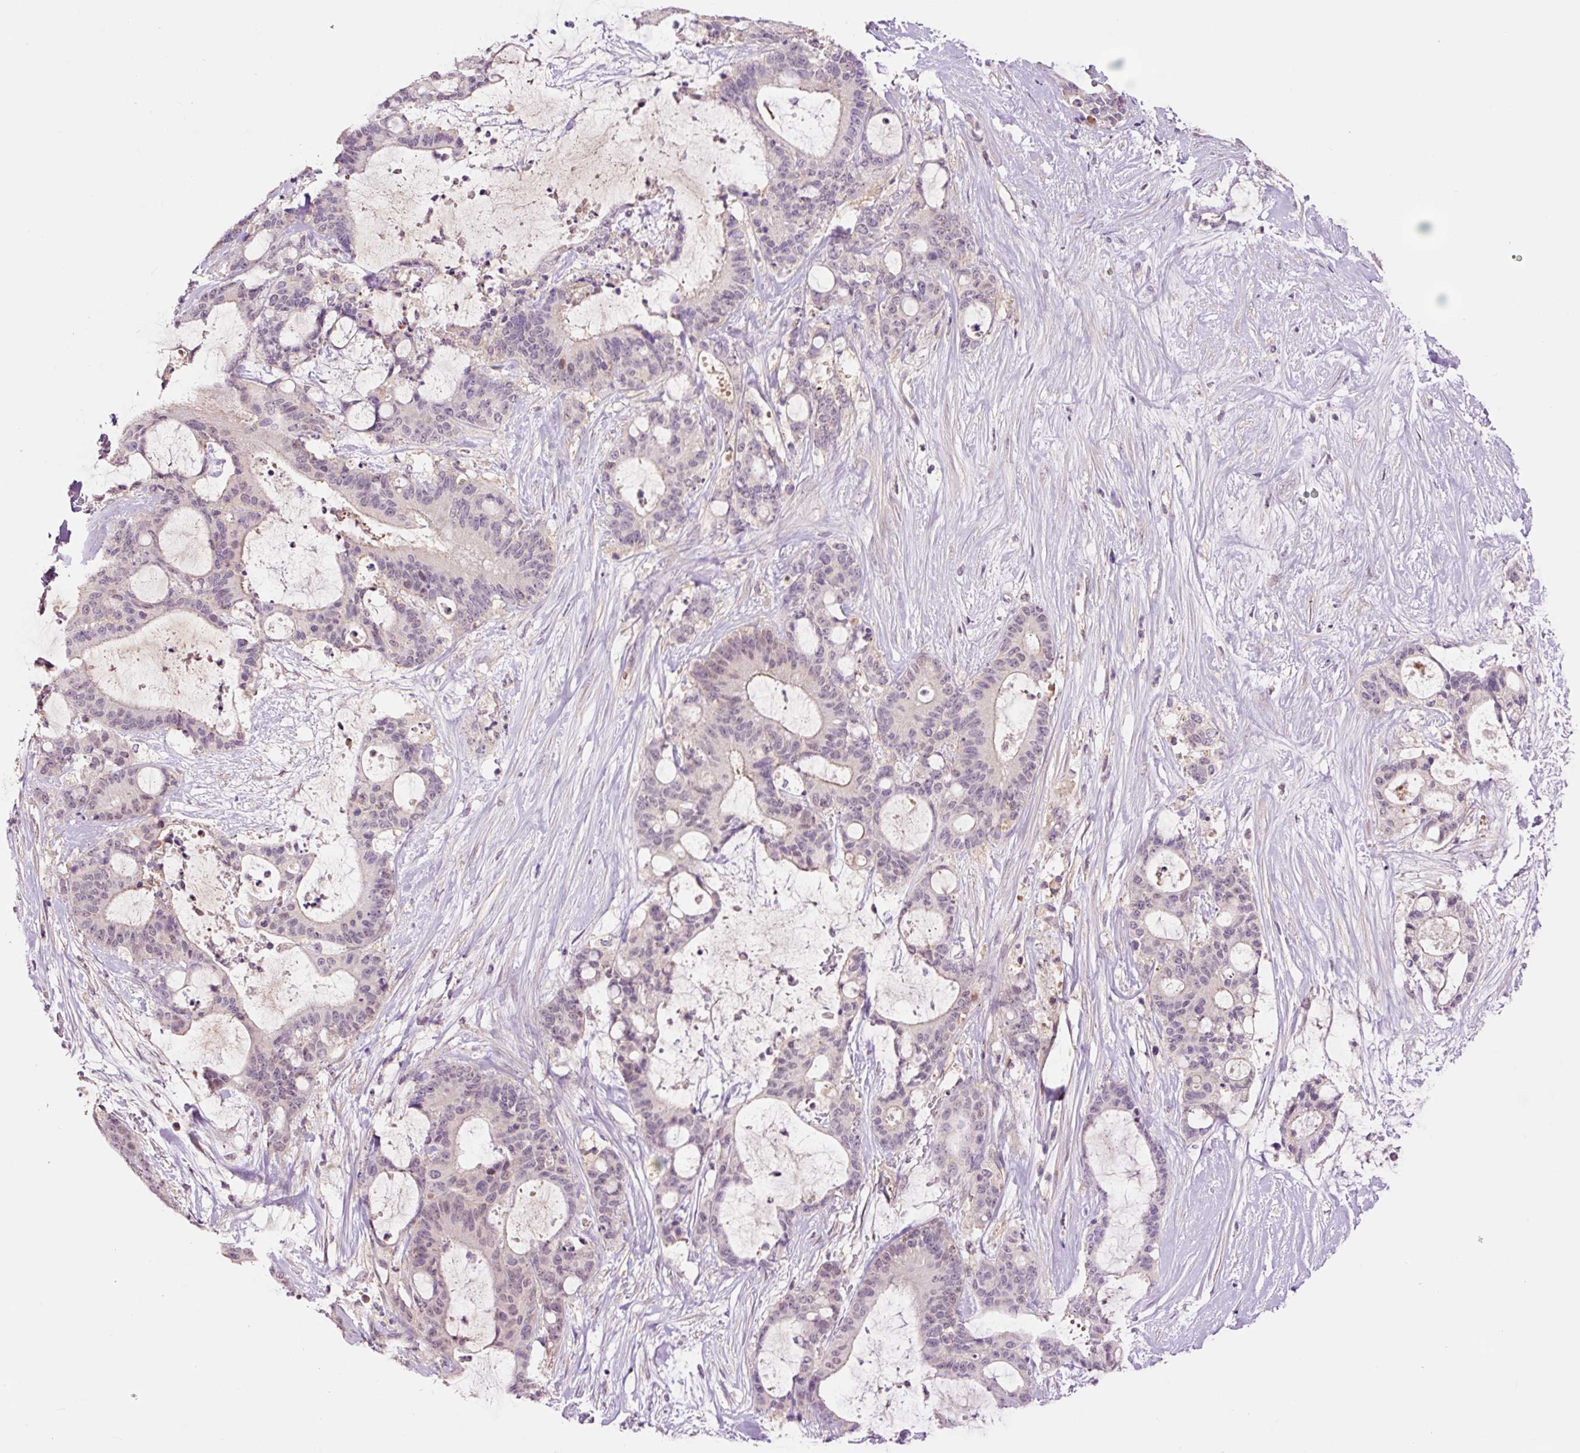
{"staining": {"intensity": "negative", "quantity": "none", "location": "none"}, "tissue": "liver cancer", "cell_type": "Tumor cells", "image_type": "cancer", "snomed": [{"axis": "morphology", "description": "Normal tissue, NOS"}, {"axis": "morphology", "description": "Cholangiocarcinoma"}, {"axis": "topography", "description": "Liver"}, {"axis": "topography", "description": "Peripheral nerve tissue"}], "caption": "Cholangiocarcinoma (liver) was stained to show a protein in brown. There is no significant staining in tumor cells.", "gene": "DPPA4", "patient": {"sex": "female", "age": 73}}